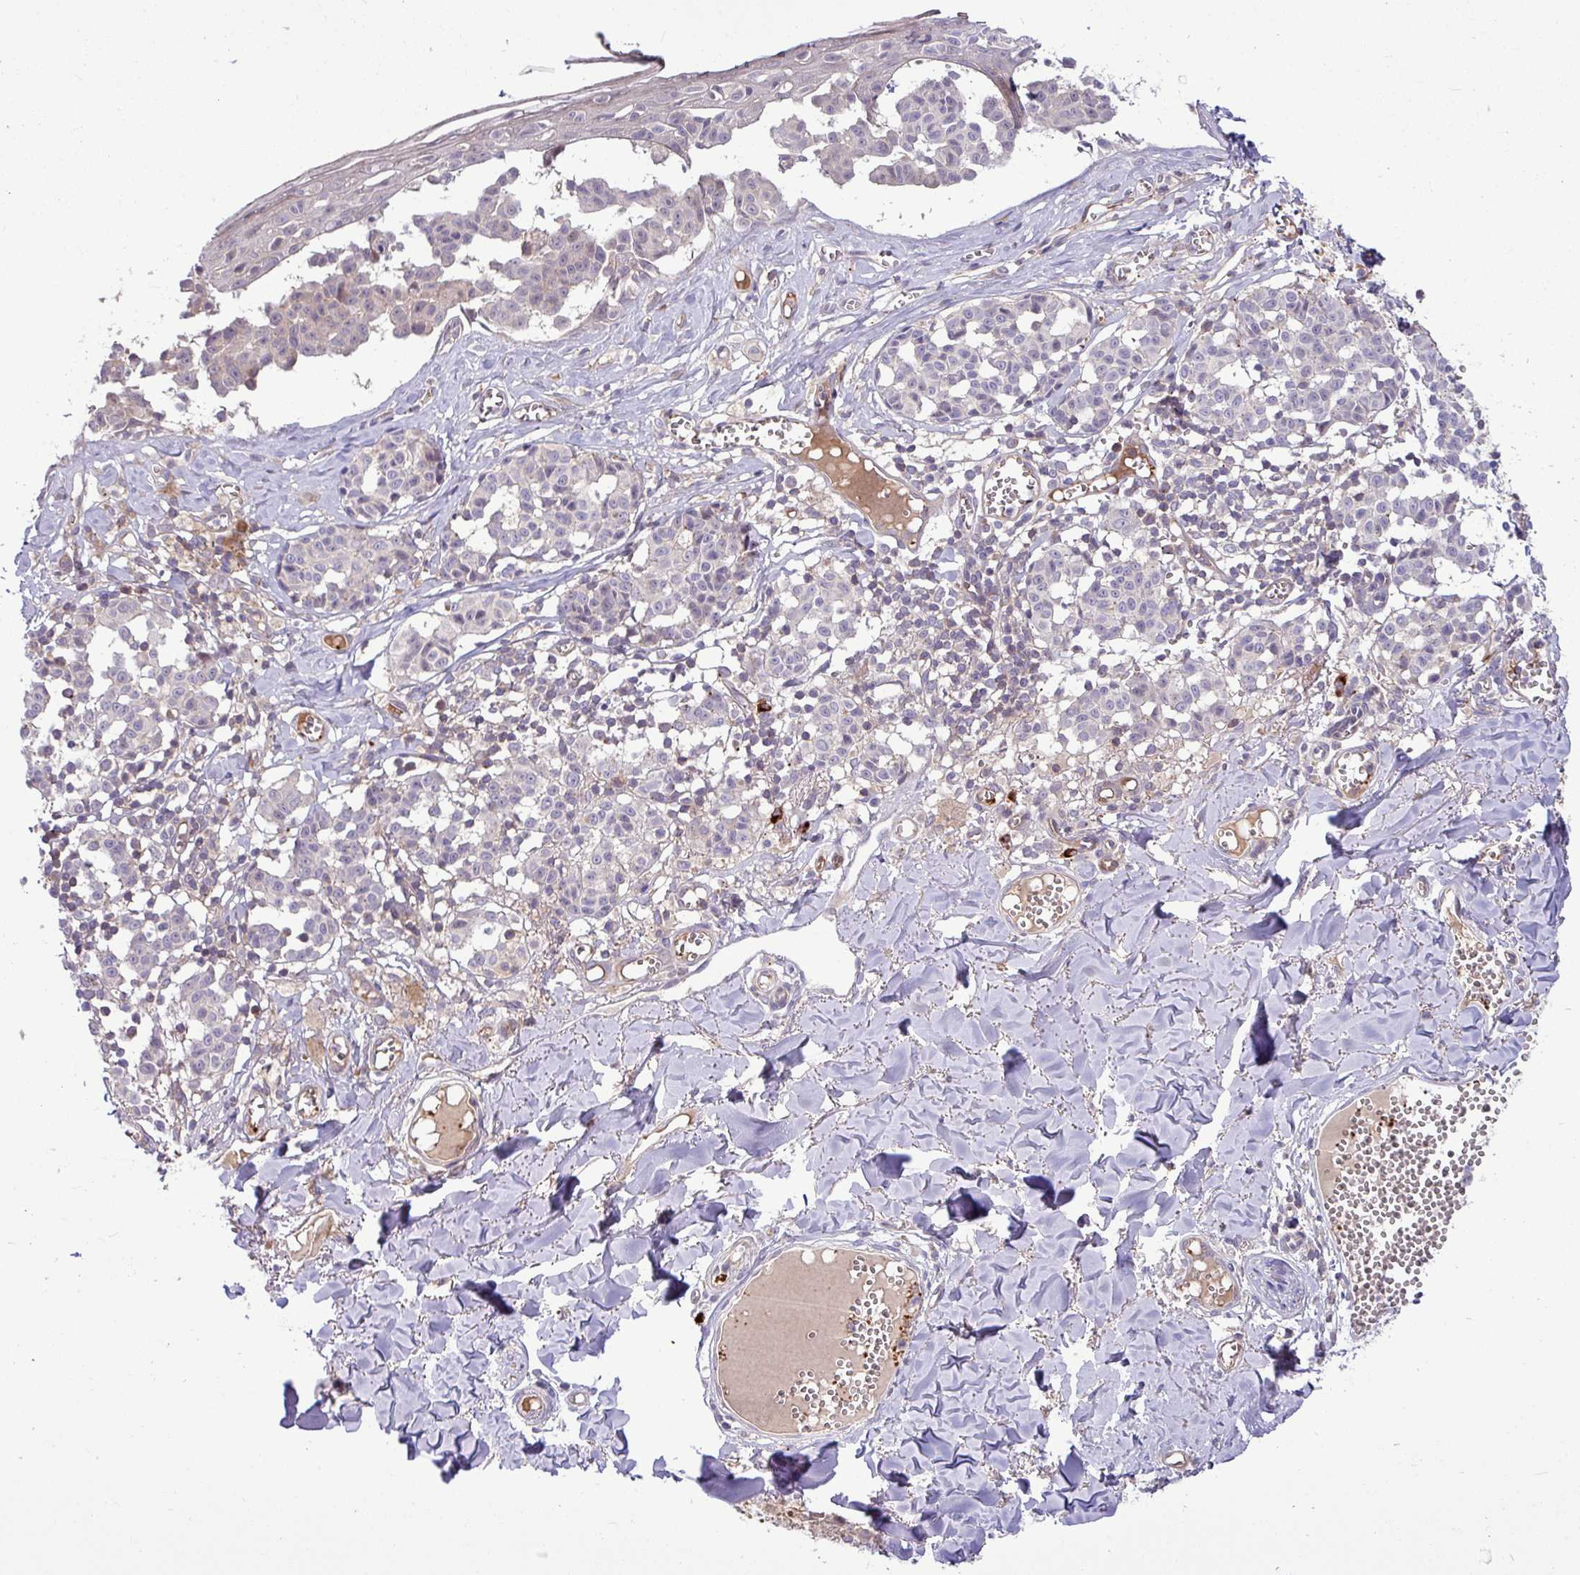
{"staining": {"intensity": "negative", "quantity": "none", "location": "none"}, "tissue": "melanoma", "cell_type": "Tumor cells", "image_type": "cancer", "snomed": [{"axis": "morphology", "description": "Malignant melanoma, NOS"}, {"axis": "topography", "description": "Skin"}], "caption": "High magnification brightfield microscopy of malignant melanoma stained with DAB (3,3'-diaminobenzidine) (brown) and counterstained with hematoxylin (blue): tumor cells show no significant positivity.", "gene": "B4GALNT4", "patient": {"sex": "female", "age": 43}}